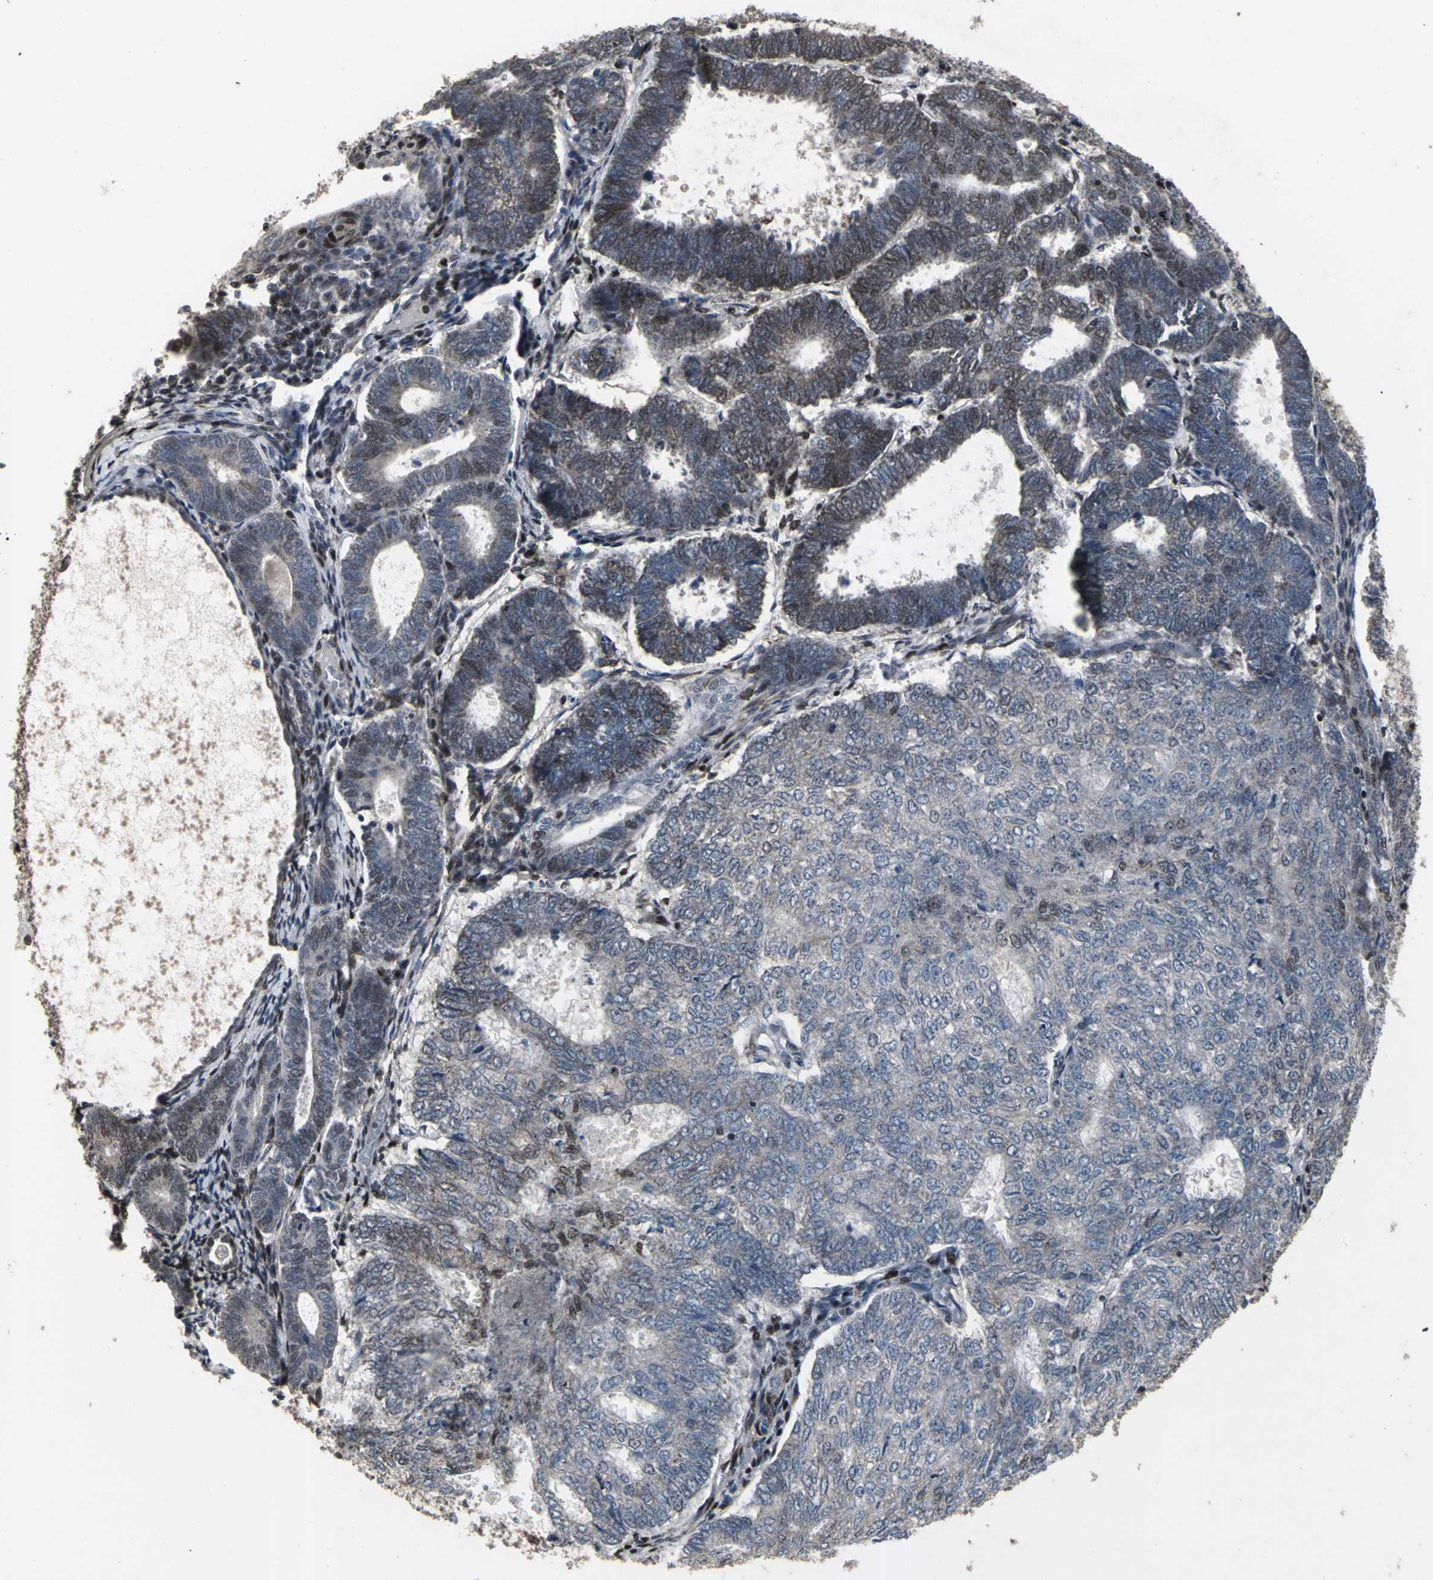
{"staining": {"intensity": "moderate", "quantity": "25%-75%", "location": "nuclear"}, "tissue": "endometrial cancer", "cell_type": "Tumor cells", "image_type": "cancer", "snomed": [{"axis": "morphology", "description": "Adenocarcinoma, NOS"}, {"axis": "topography", "description": "Uterus"}], "caption": "Adenocarcinoma (endometrial) stained for a protein reveals moderate nuclear positivity in tumor cells.", "gene": "SRF", "patient": {"sex": "female", "age": 60}}